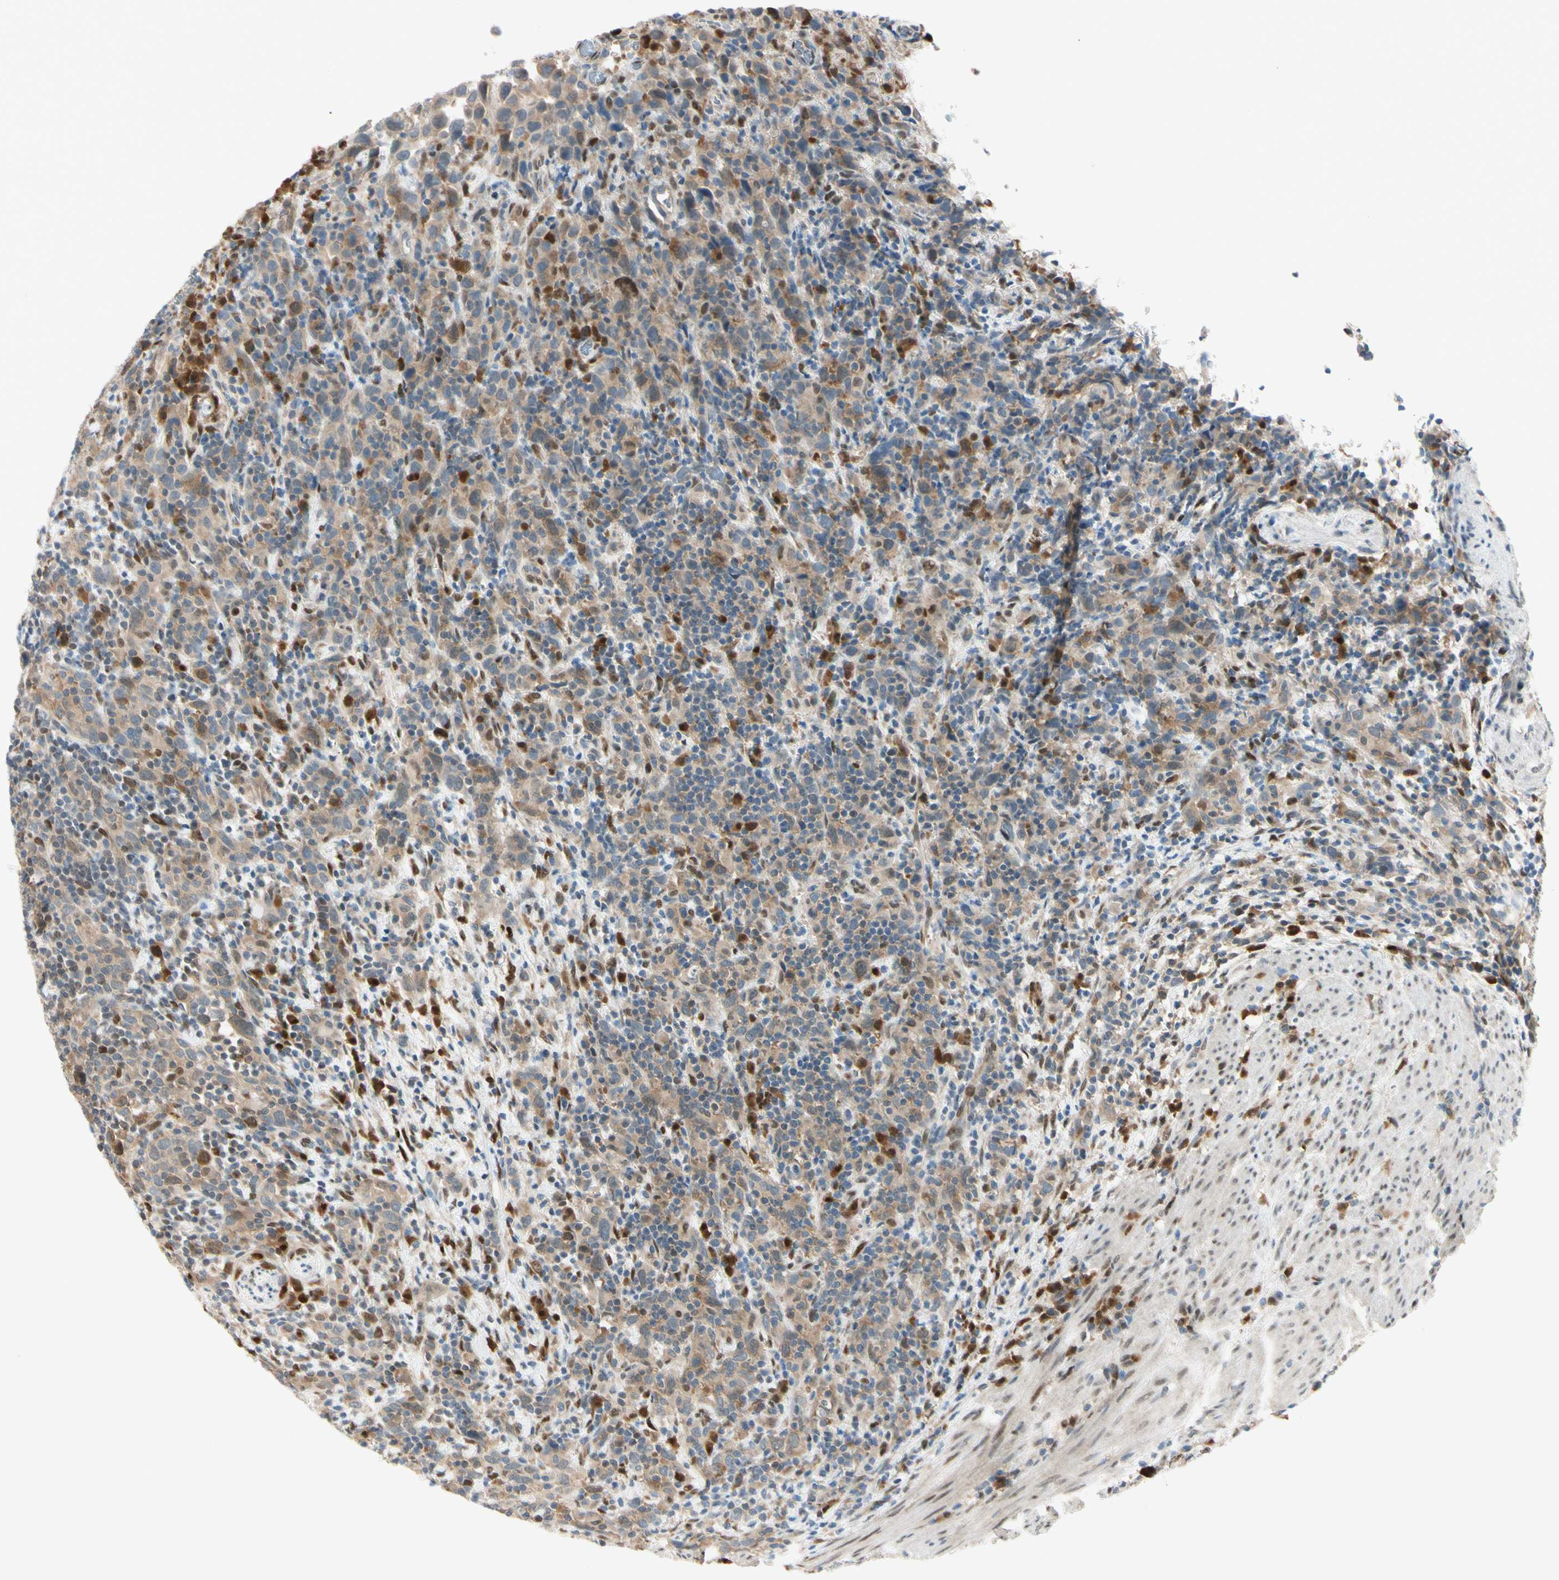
{"staining": {"intensity": "weak", "quantity": ">75%", "location": "cytoplasmic/membranous"}, "tissue": "urothelial cancer", "cell_type": "Tumor cells", "image_type": "cancer", "snomed": [{"axis": "morphology", "description": "Urothelial carcinoma, High grade"}, {"axis": "topography", "description": "Urinary bladder"}], "caption": "This histopathology image exhibits immunohistochemistry (IHC) staining of human high-grade urothelial carcinoma, with low weak cytoplasmic/membranous staining in approximately >75% of tumor cells.", "gene": "PTTG1", "patient": {"sex": "male", "age": 61}}